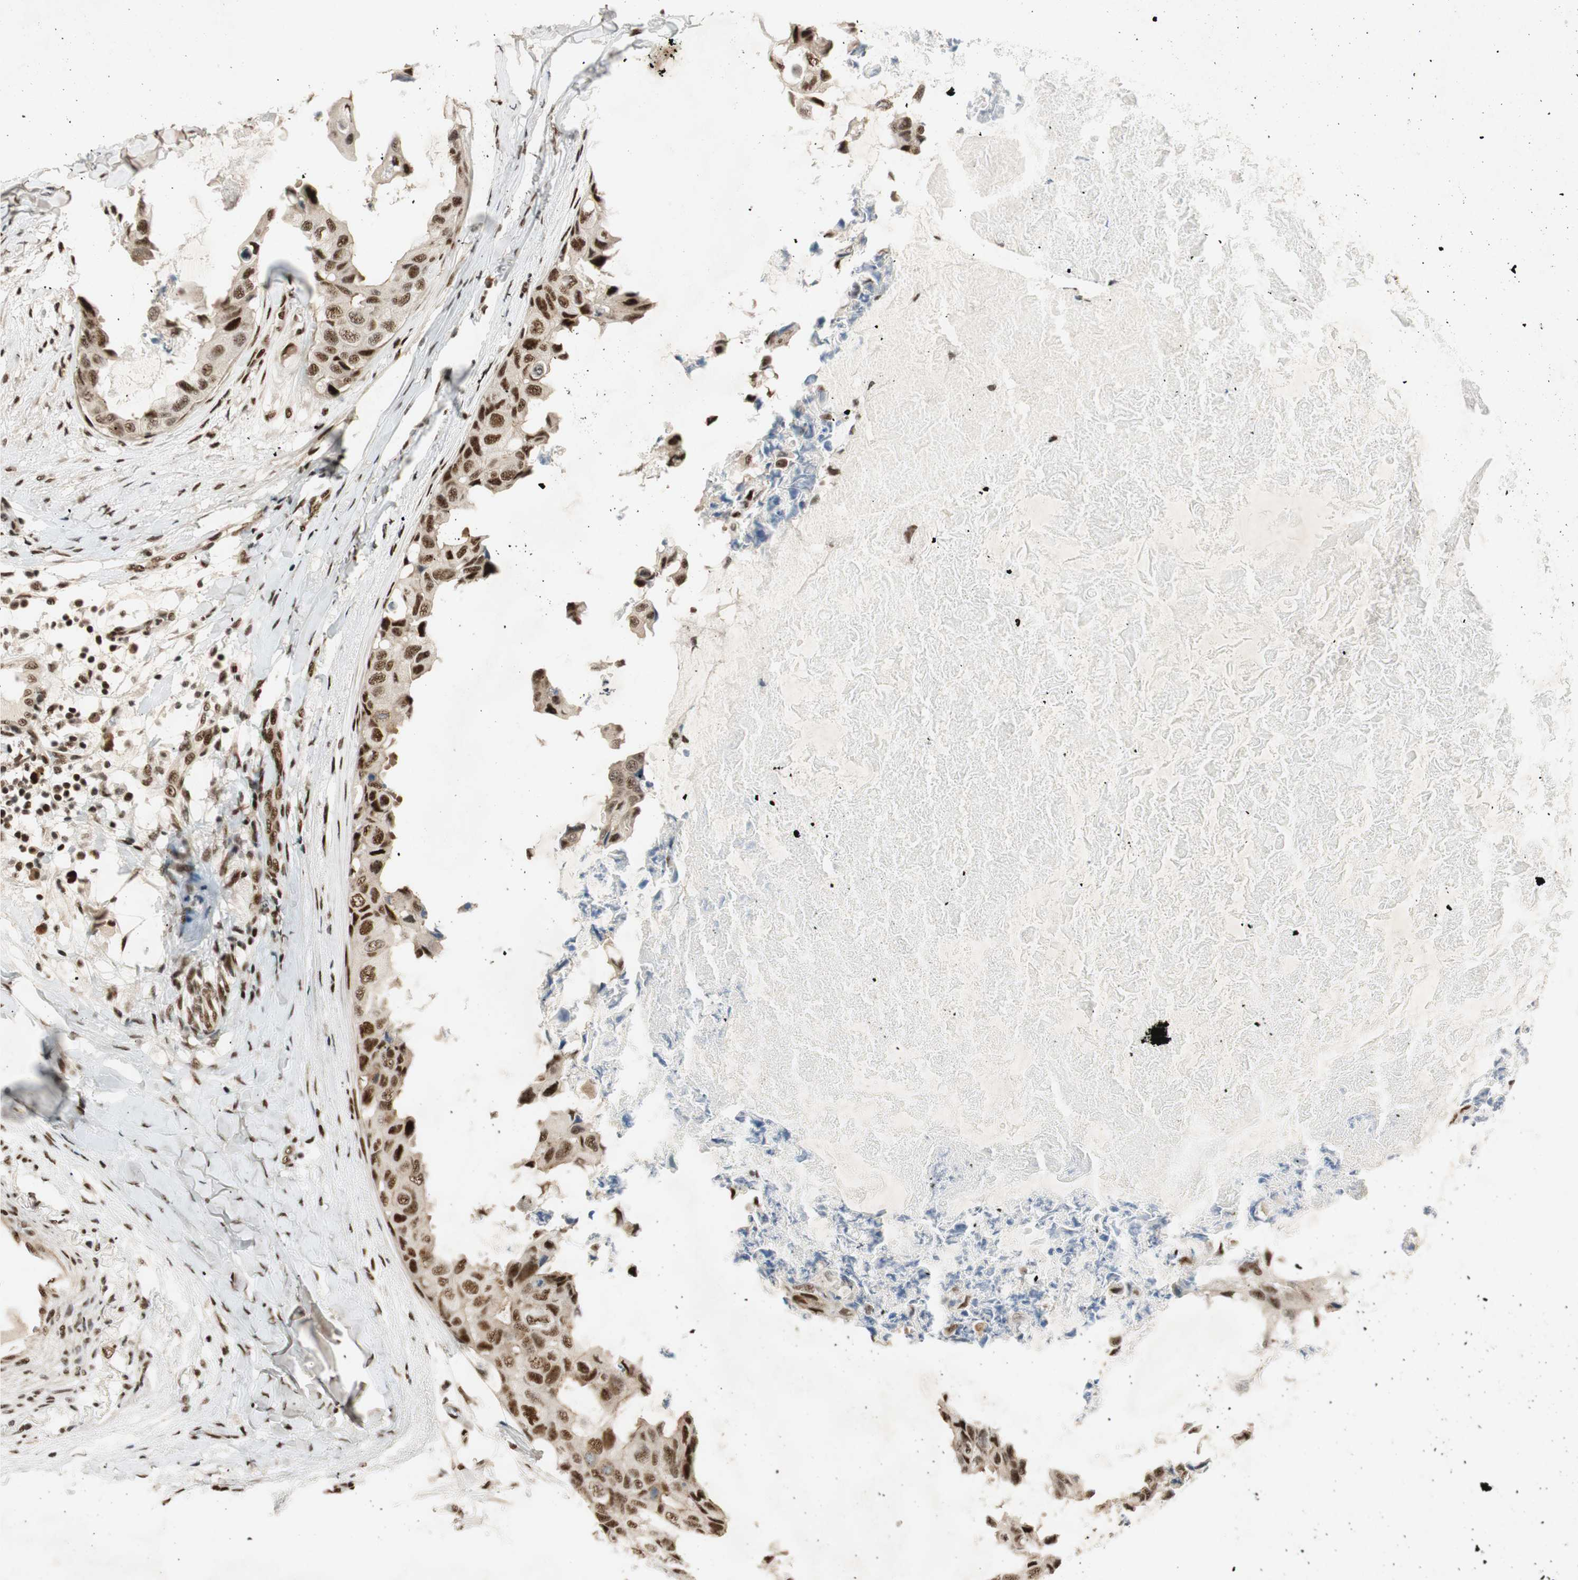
{"staining": {"intensity": "strong", "quantity": ">75%", "location": "nuclear"}, "tissue": "breast cancer", "cell_type": "Tumor cells", "image_type": "cancer", "snomed": [{"axis": "morphology", "description": "Duct carcinoma"}, {"axis": "topography", "description": "Breast"}], "caption": "Intraductal carcinoma (breast) stained for a protein exhibits strong nuclear positivity in tumor cells.", "gene": "NCBP3", "patient": {"sex": "female", "age": 40}}